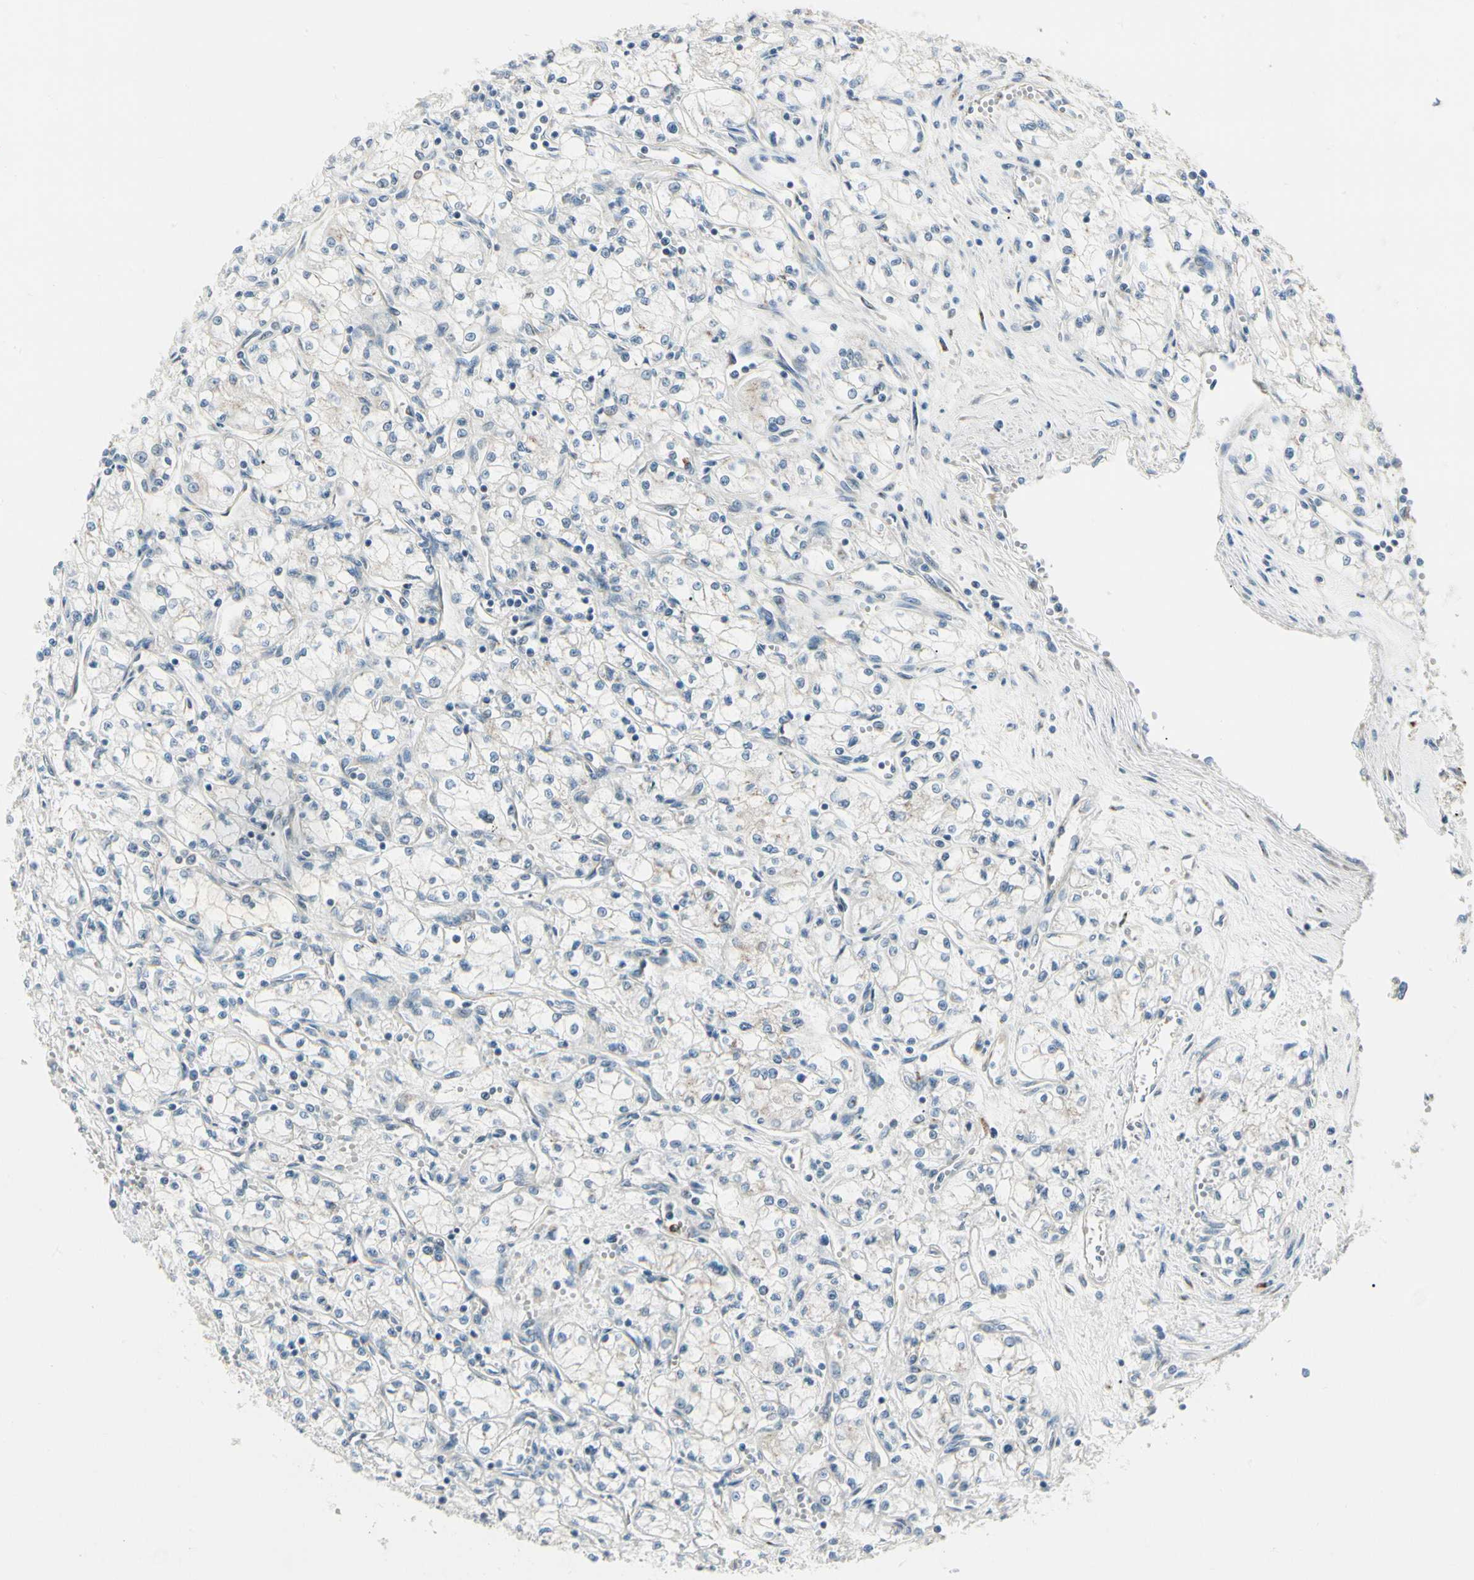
{"staining": {"intensity": "negative", "quantity": "none", "location": "none"}, "tissue": "renal cancer", "cell_type": "Tumor cells", "image_type": "cancer", "snomed": [{"axis": "morphology", "description": "Normal tissue, NOS"}, {"axis": "morphology", "description": "Adenocarcinoma, NOS"}, {"axis": "topography", "description": "Kidney"}], "caption": "Immunohistochemistry (IHC) image of neoplastic tissue: human renal cancer stained with DAB (3,3'-diaminobenzidine) reveals no significant protein positivity in tumor cells.", "gene": "ABCA3", "patient": {"sex": "male", "age": 59}}